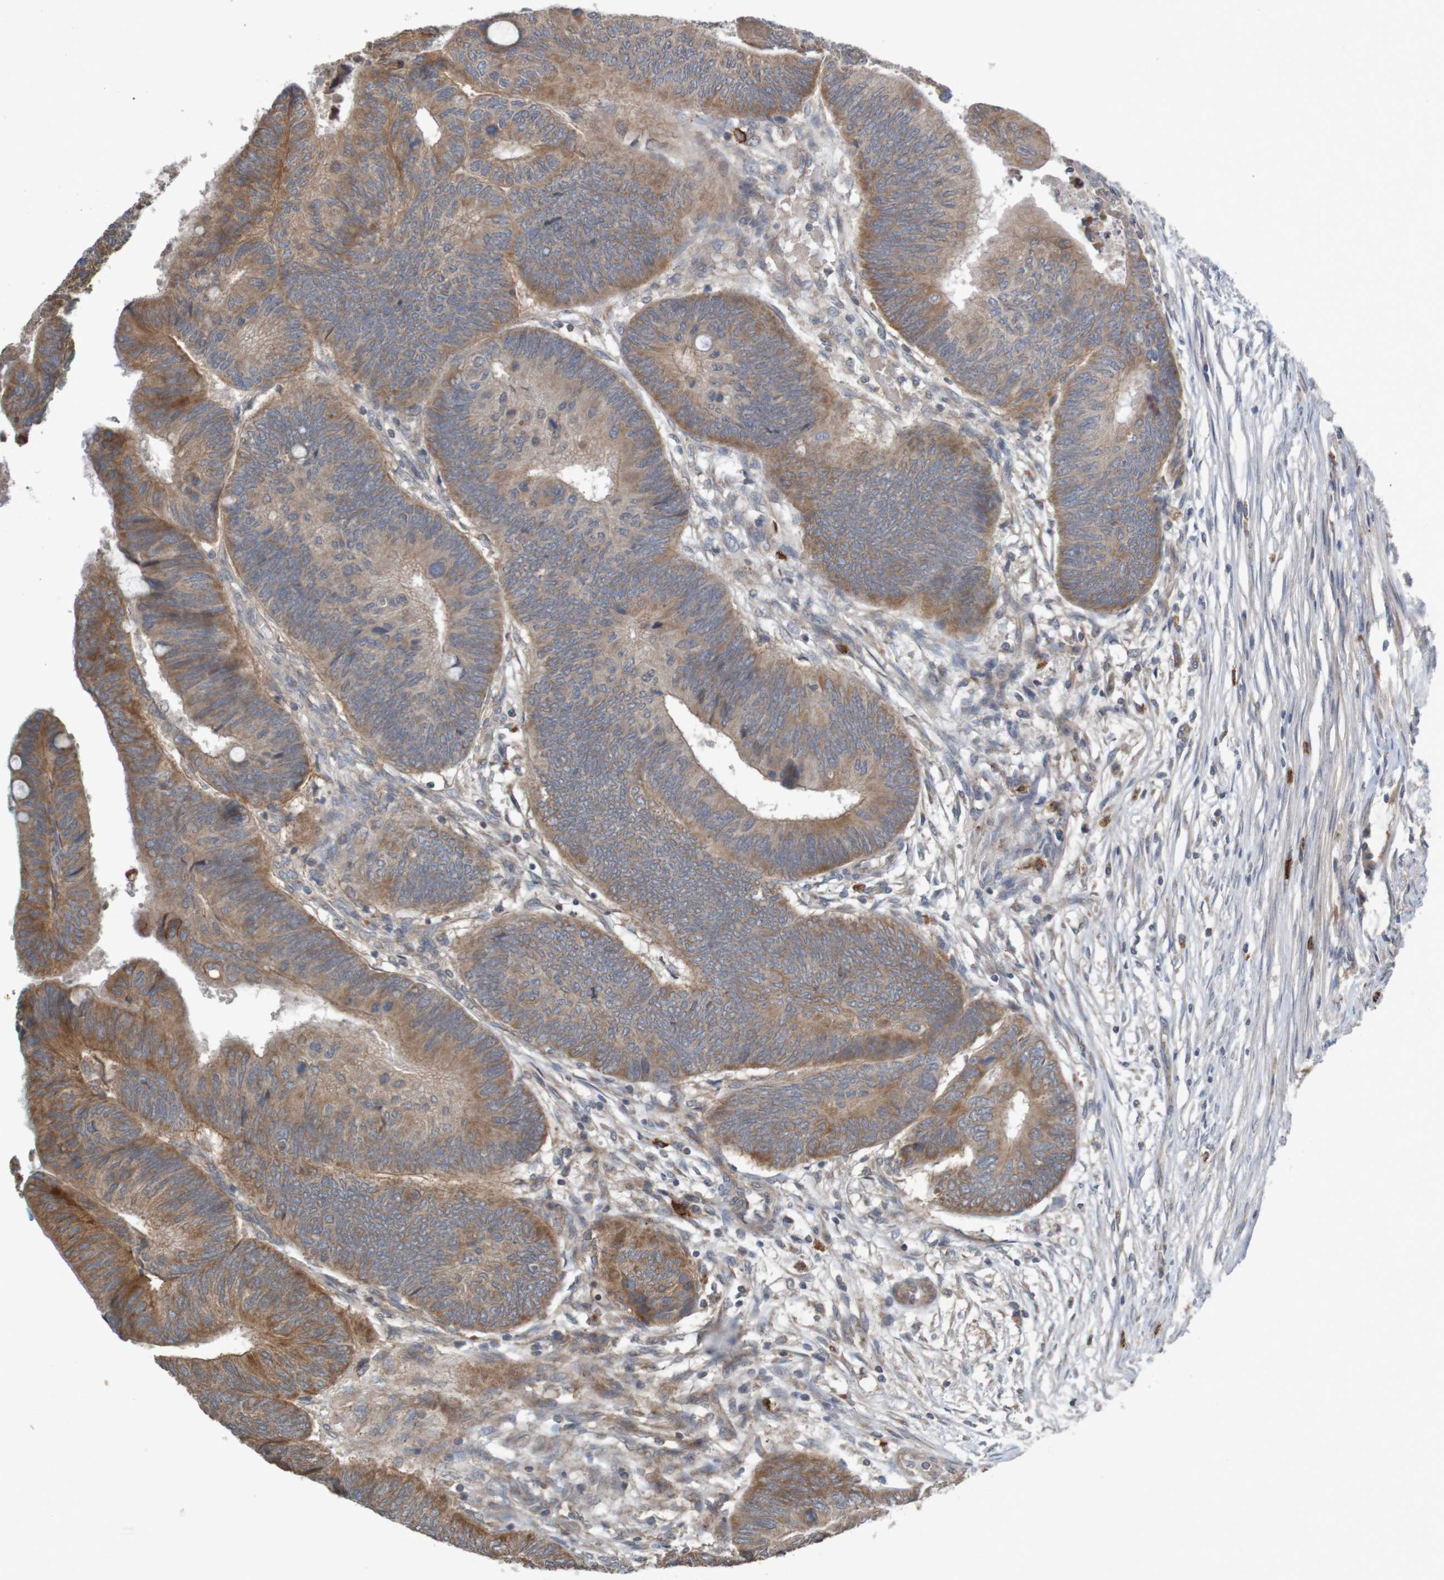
{"staining": {"intensity": "moderate", "quantity": ">75%", "location": "cytoplasmic/membranous"}, "tissue": "colorectal cancer", "cell_type": "Tumor cells", "image_type": "cancer", "snomed": [{"axis": "morphology", "description": "Normal tissue, NOS"}, {"axis": "morphology", "description": "Adenocarcinoma, NOS"}, {"axis": "topography", "description": "Rectum"}, {"axis": "topography", "description": "Peripheral nerve tissue"}], "caption": "Protein expression analysis of human colorectal cancer reveals moderate cytoplasmic/membranous positivity in approximately >75% of tumor cells.", "gene": "B3GAT2", "patient": {"sex": "male", "age": 92}}